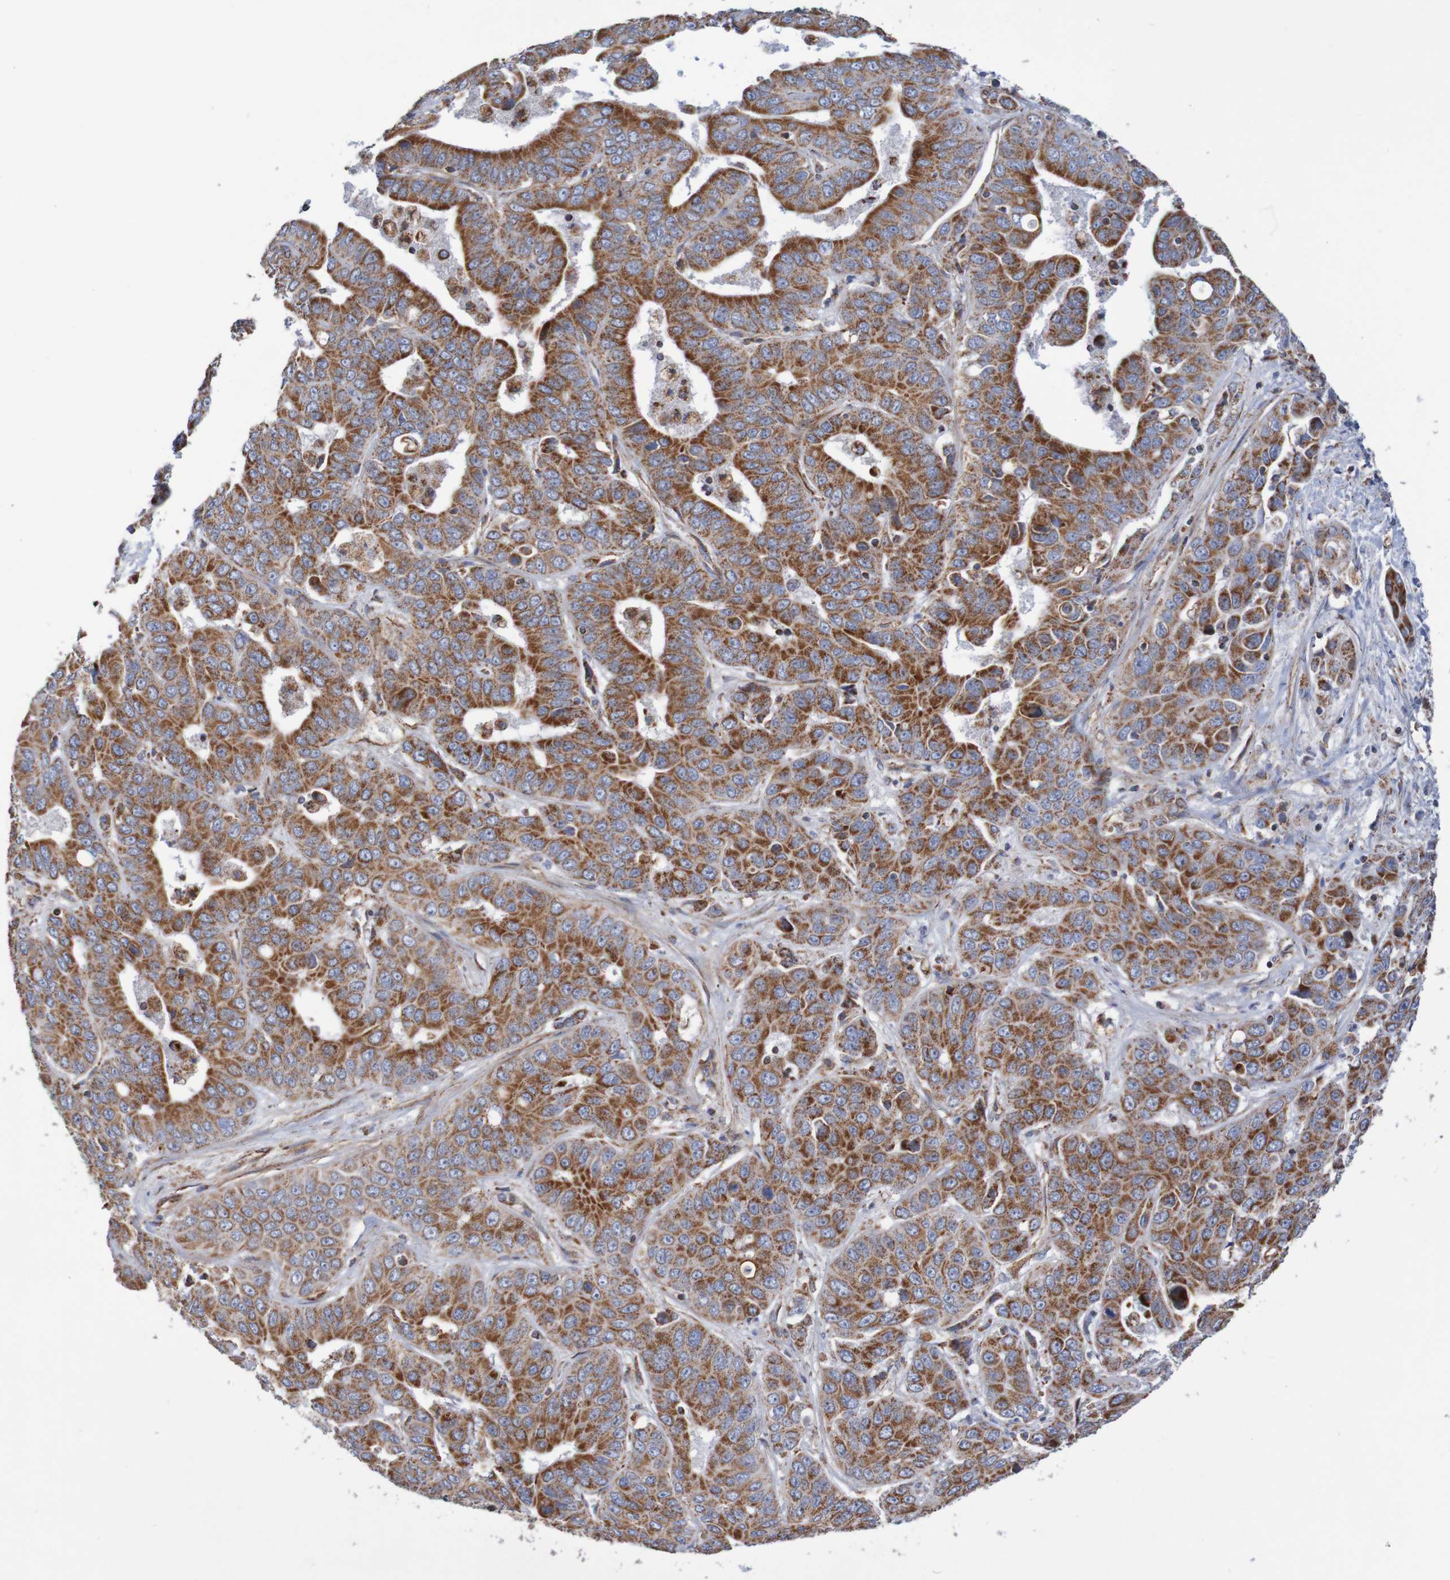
{"staining": {"intensity": "strong", "quantity": ">75%", "location": "cytoplasmic/membranous"}, "tissue": "liver cancer", "cell_type": "Tumor cells", "image_type": "cancer", "snomed": [{"axis": "morphology", "description": "Cholangiocarcinoma"}, {"axis": "topography", "description": "Liver"}], "caption": "Protein expression analysis of human cholangiocarcinoma (liver) reveals strong cytoplasmic/membranous staining in about >75% of tumor cells.", "gene": "MMEL1", "patient": {"sex": "female", "age": 52}}